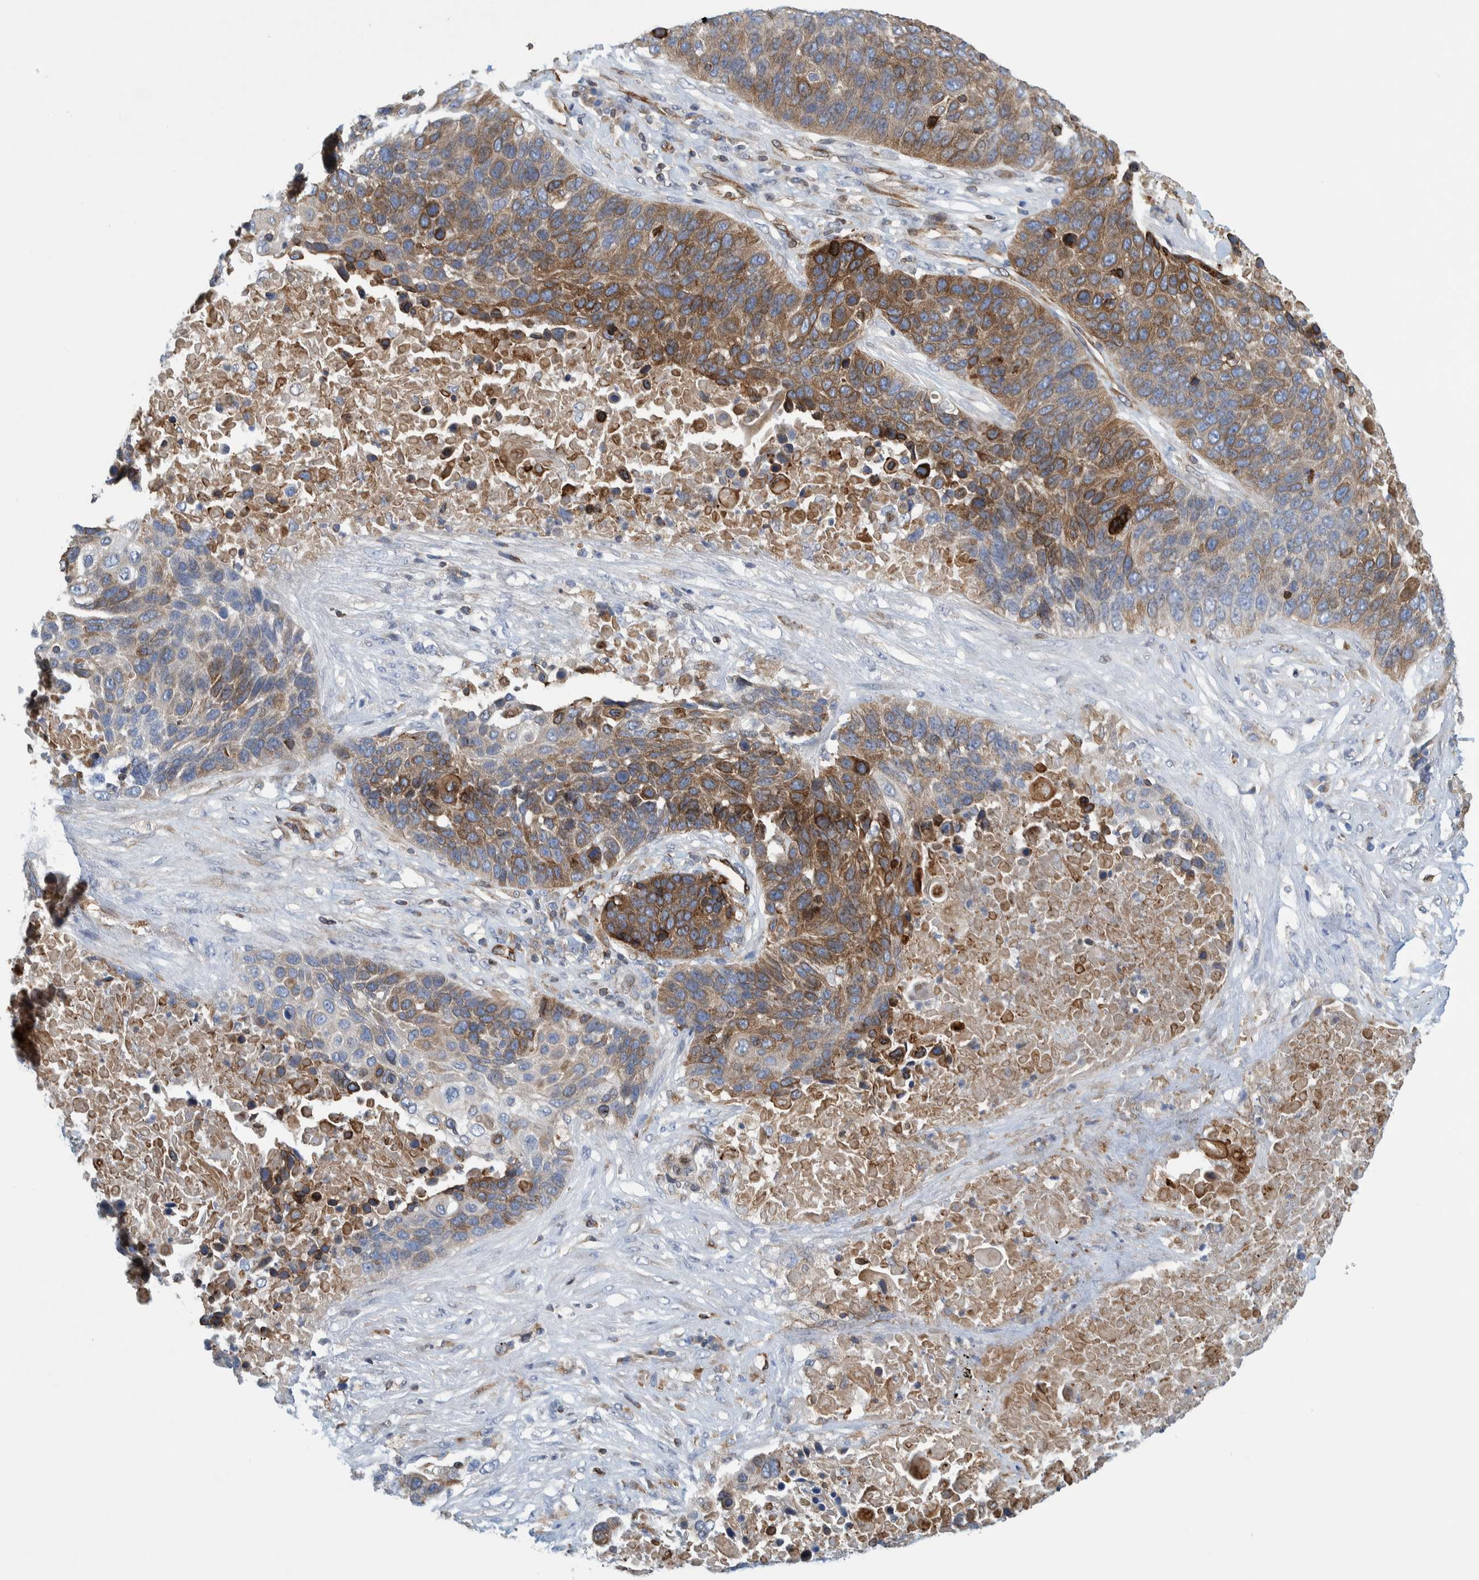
{"staining": {"intensity": "moderate", "quantity": ">75%", "location": "cytoplasmic/membranous"}, "tissue": "lung cancer", "cell_type": "Tumor cells", "image_type": "cancer", "snomed": [{"axis": "morphology", "description": "Squamous cell carcinoma, NOS"}, {"axis": "topography", "description": "Lung"}], "caption": "IHC of human lung squamous cell carcinoma displays medium levels of moderate cytoplasmic/membranous staining in about >75% of tumor cells. The staining is performed using DAB brown chromogen to label protein expression. The nuclei are counter-stained blue using hematoxylin.", "gene": "THEM6", "patient": {"sex": "male", "age": 66}}